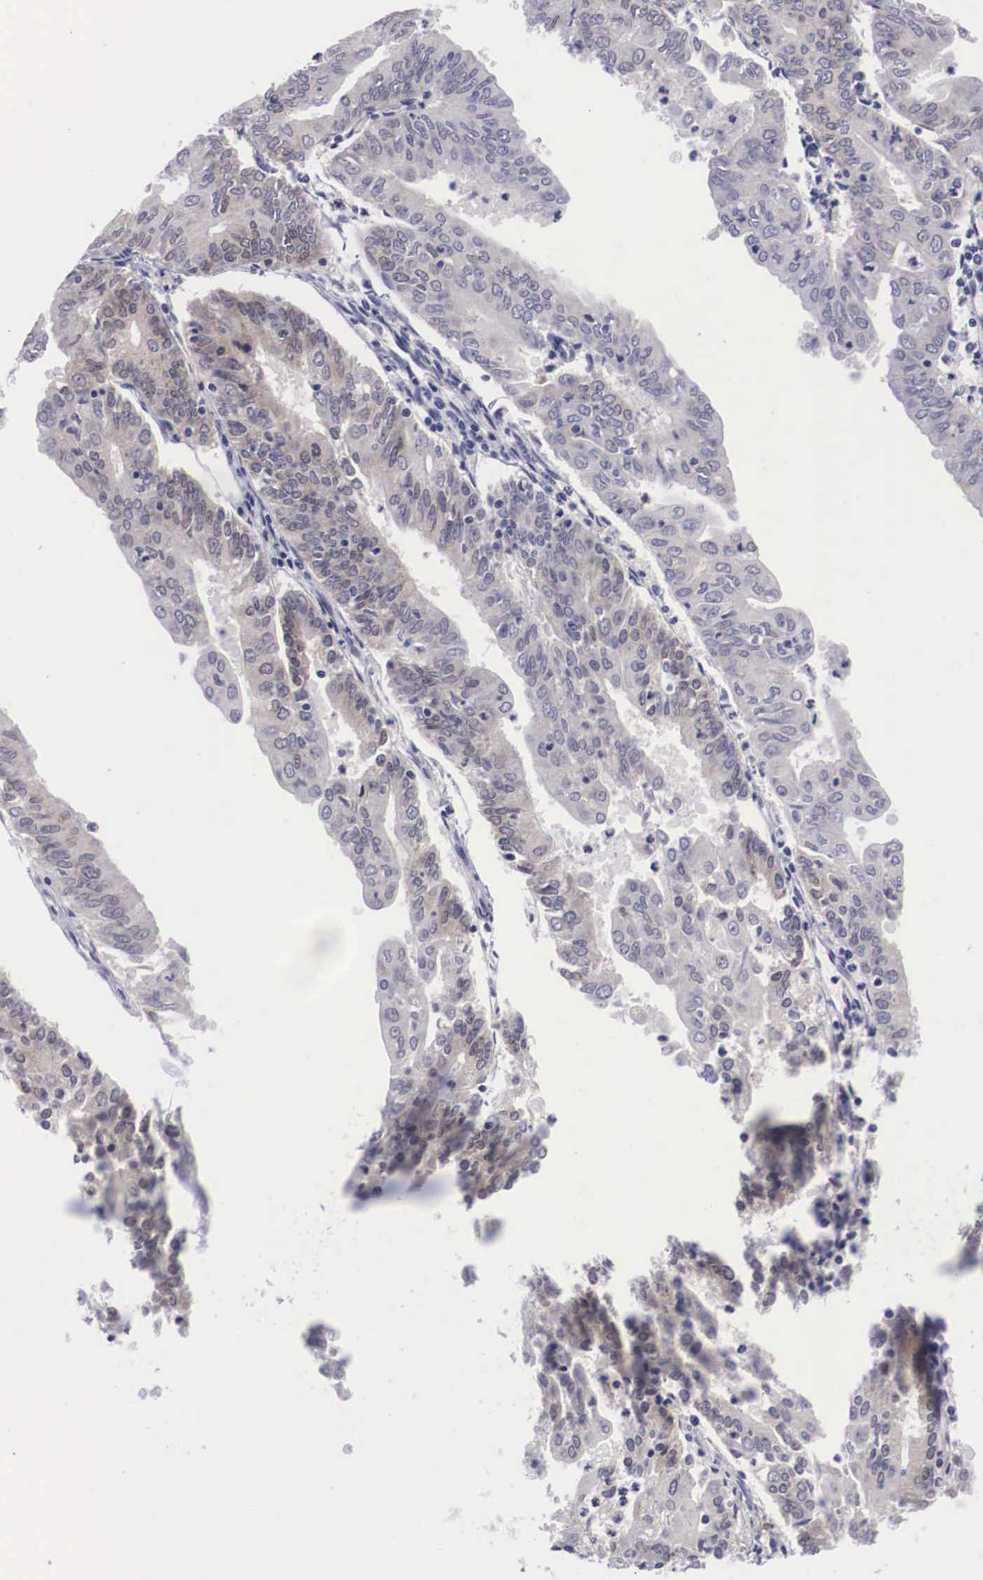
{"staining": {"intensity": "weak", "quantity": "25%-75%", "location": "cytoplasmic/membranous"}, "tissue": "endometrial cancer", "cell_type": "Tumor cells", "image_type": "cancer", "snomed": [{"axis": "morphology", "description": "Adenocarcinoma, NOS"}, {"axis": "topography", "description": "Endometrium"}], "caption": "Immunohistochemistry (IHC) photomicrograph of human adenocarcinoma (endometrial) stained for a protein (brown), which displays low levels of weak cytoplasmic/membranous positivity in approximately 25%-75% of tumor cells.", "gene": "SOX11", "patient": {"sex": "female", "age": 79}}